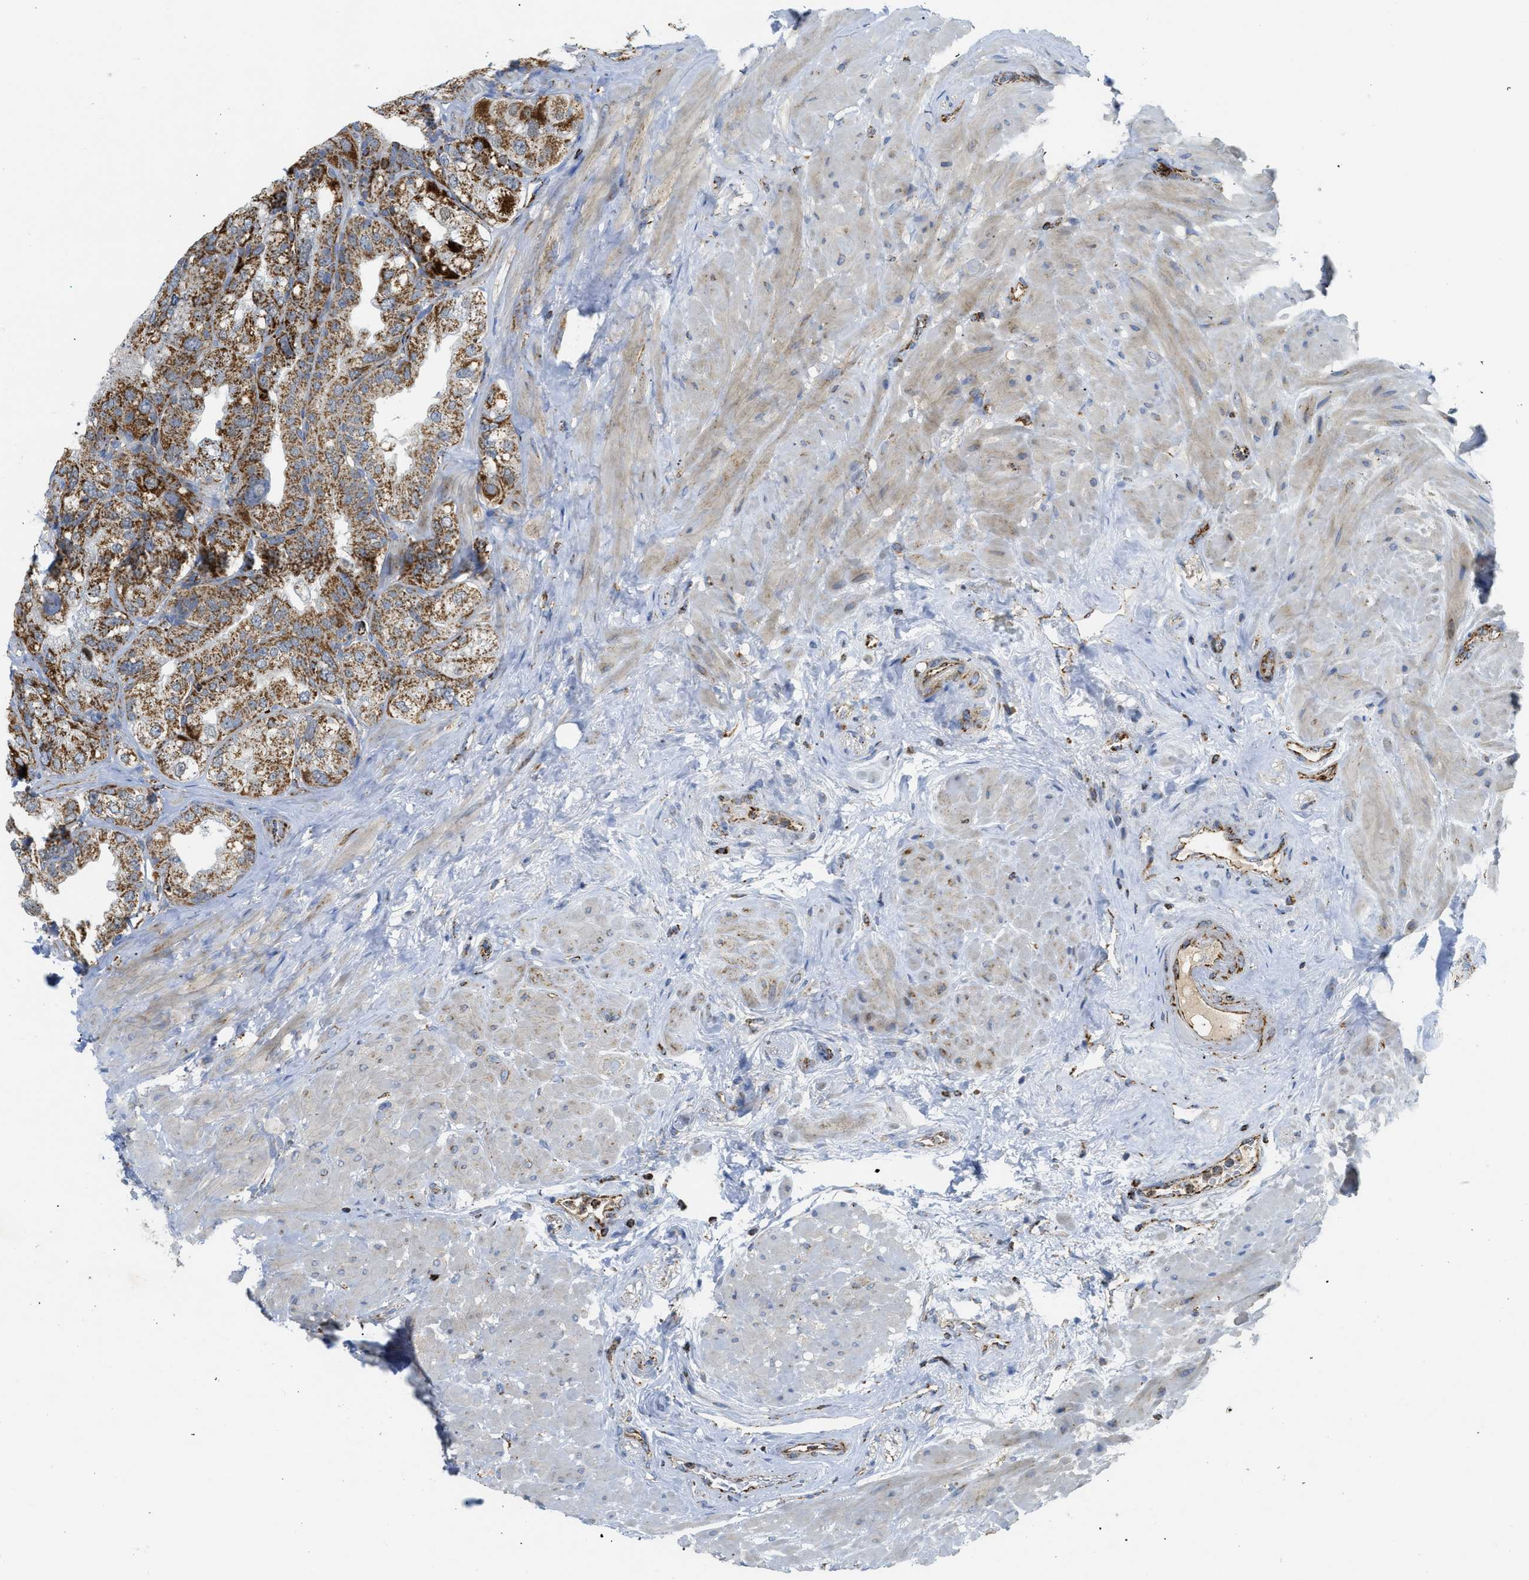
{"staining": {"intensity": "strong", "quantity": ">75%", "location": "cytoplasmic/membranous"}, "tissue": "seminal vesicle", "cell_type": "Glandular cells", "image_type": "normal", "snomed": [{"axis": "morphology", "description": "Normal tissue, NOS"}, {"axis": "topography", "description": "Seminal veicle"}], "caption": "Glandular cells display high levels of strong cytoplasmic/membranous expression in about >75% of cells in benign seminal vesicle.", "gene": "SQOR", "patient": {"sex": "male", "age": 68}}